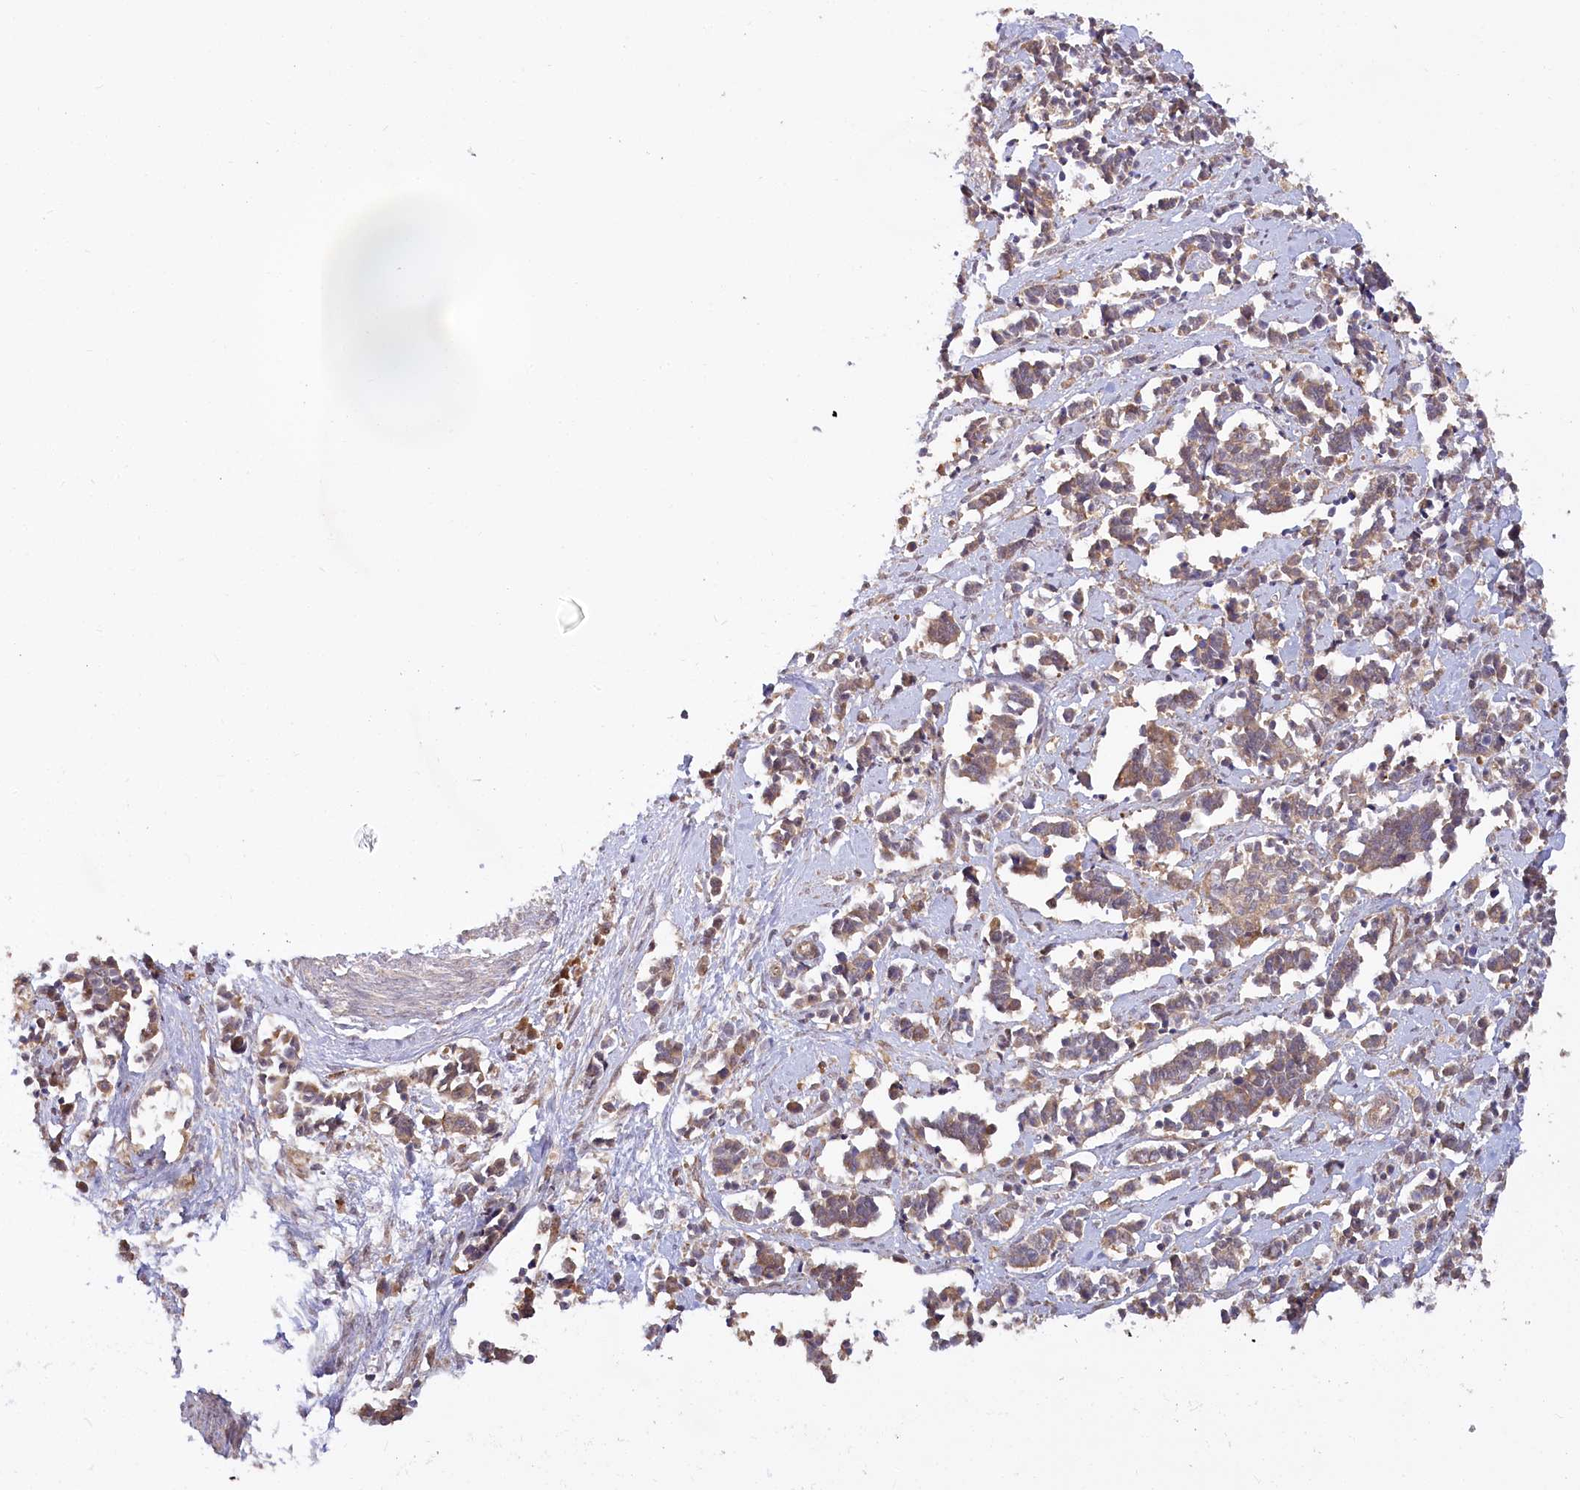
{"staining": {"intensity": "moderate", "quantity": ">75%", "location": "cytoplasmic/membranous"}, "tissue": "cervical cancer", "cell_type": "Tumor cells", "image_type": "cancer", "snomed": [{"axis": "morphology", "description": "Normal tissue, NOS"}, {"axis": "morphology", "description": "Squamous cell carcinoma, NOS"}, {"axis": "topography", "description": "Cervix"}], "caption": "This is an image of immunohistochemistry (IHC) staining of cervical cancer, which shows moderate expression in the cytoplasmic/membranous of tumor cells.", "gene": "CEP70", "patient": {"sex": "female", "age": 35}}